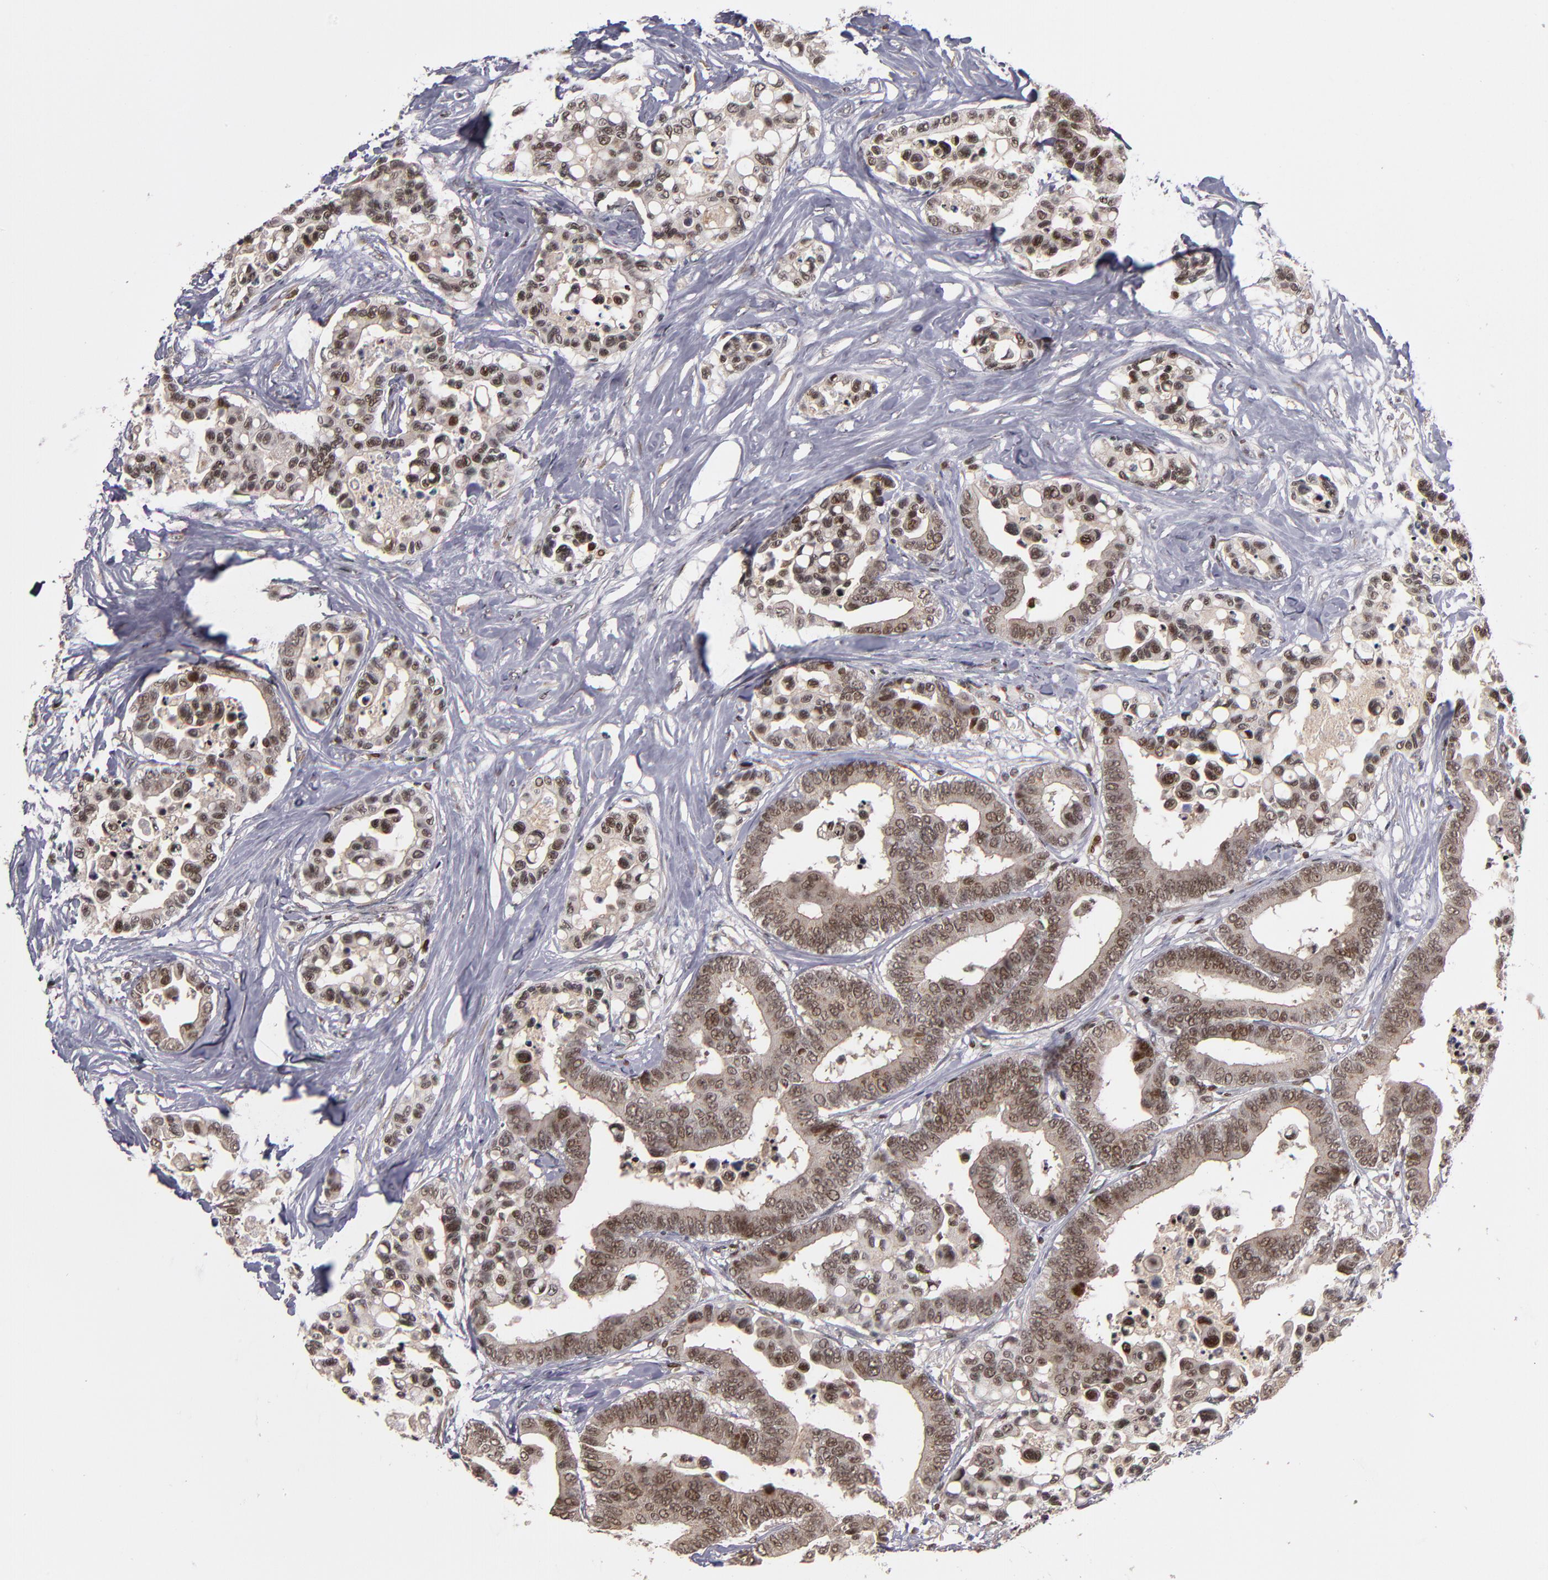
{"staining": {"intensity": "moderate", "quantity": ">75%", "location": "nuclear"}, "tissue": "colorectal cancer", "cell_type": "Tumor cells", "image_type": "cancer", "snomed": [{"axis": "morphology", "description": "Adenocarcinoma, NOS"}, {"axis": "topography", "description": "Colon"}], "caption": "An immunohistochemistry photomicrograph of neoplastic tissue is shown. Protein staining in brown labels moderate nuclear positivity in colorectal adenocarcinoma within tumor cells.", "gene": "KDM6A", "patient": {"sex": "male", "age": 82}}